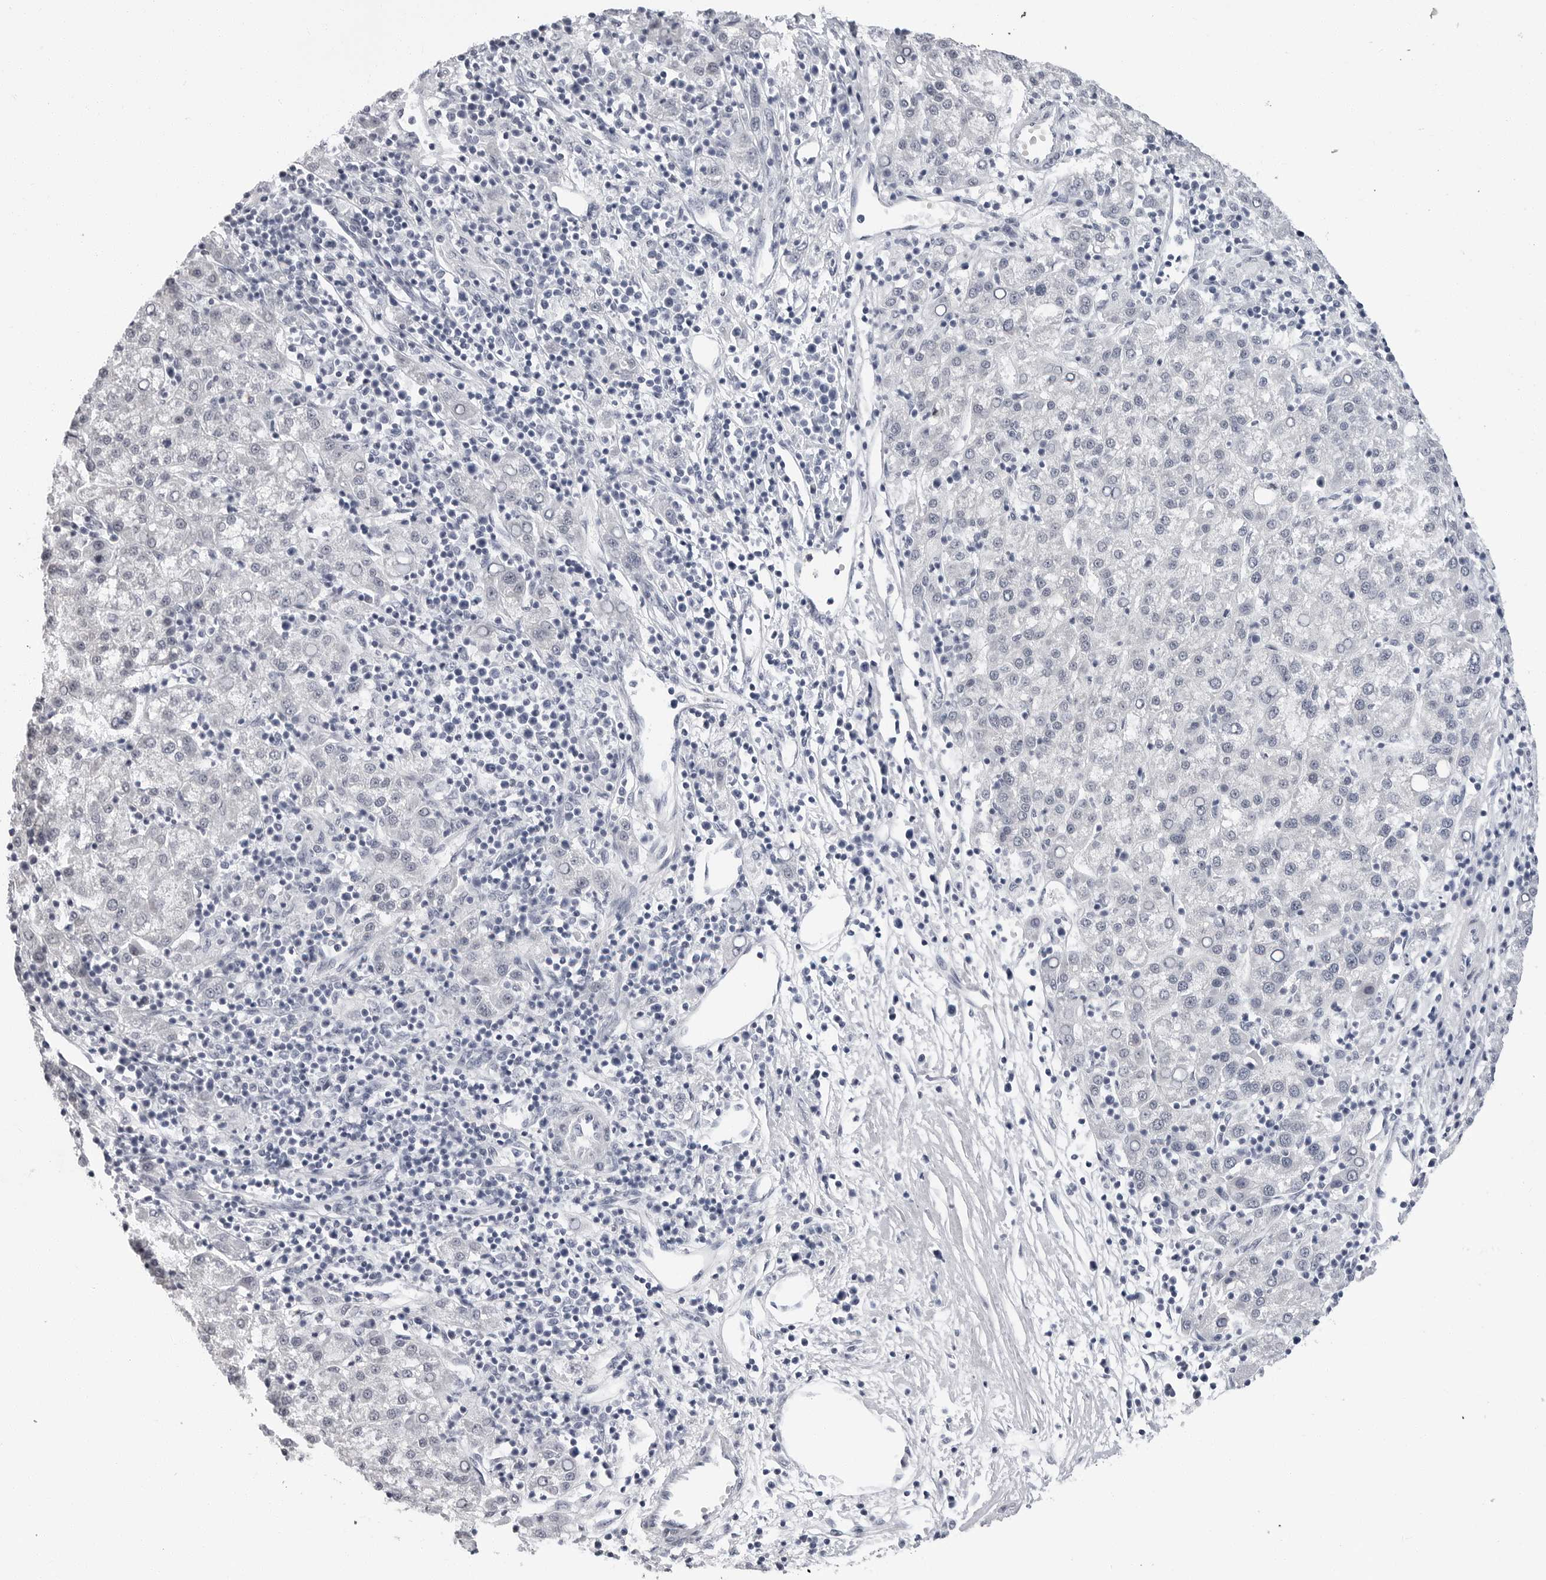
{"staining": {"intensity": "negative", "quantity": "none", "location": "none"}, "tissue": "liver cancer", "cell_type": "Tumor cells", "image_type": "cancer", "snomed": [{"axis": "morphology", "description": "Carcinoma, Hepatocellular, NOS"}, {"axis": "topography", "description": "Liver"}], "caption": "Micrograph shows no significant protein positivity in tumor cells of liver cancer.", "gene": "VEZF1", "patient": {"sex": "female", "age": 58}}